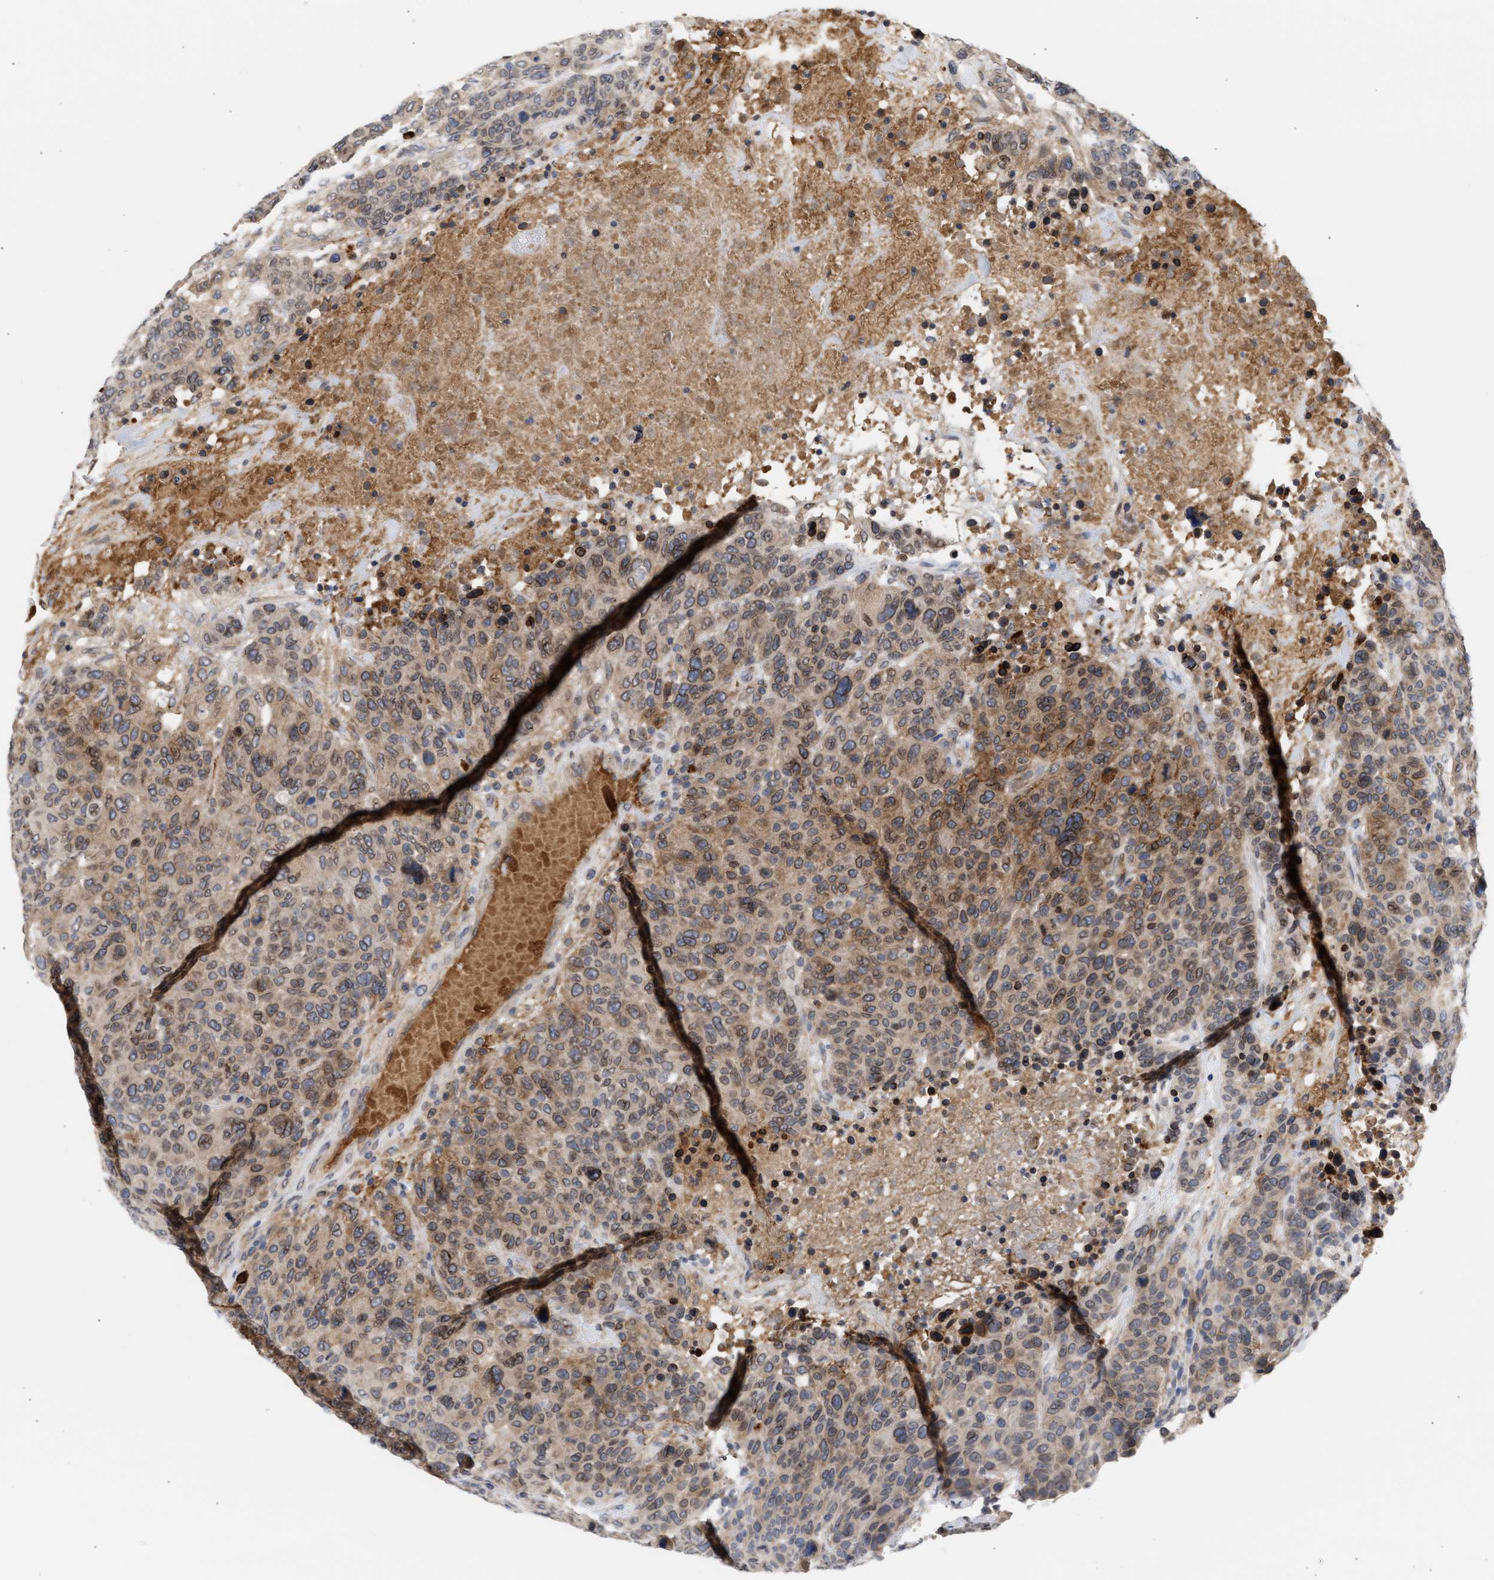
{"staining": {"intensity": "moderate", "quantity": ">75%", "location": "cytoplasmic/membranous,nuclear"}, "tissue": "breast cancer", "cell_type": "Tumor cells", "image_type": "cancer", "snomed": [{"axis": "morphology", "description": "Duct carcinoma"}, {"axis": "topography", "description": "Breast"}], "caption": "Protein expression analysis of human intraductal carcinoma (breast) reveals moderate cytoplasmic/membranous and nuclear positivity in about >75% of tumor cells.", "gene": "NUP62", "patient": {"sex": "female", "age": 37}}